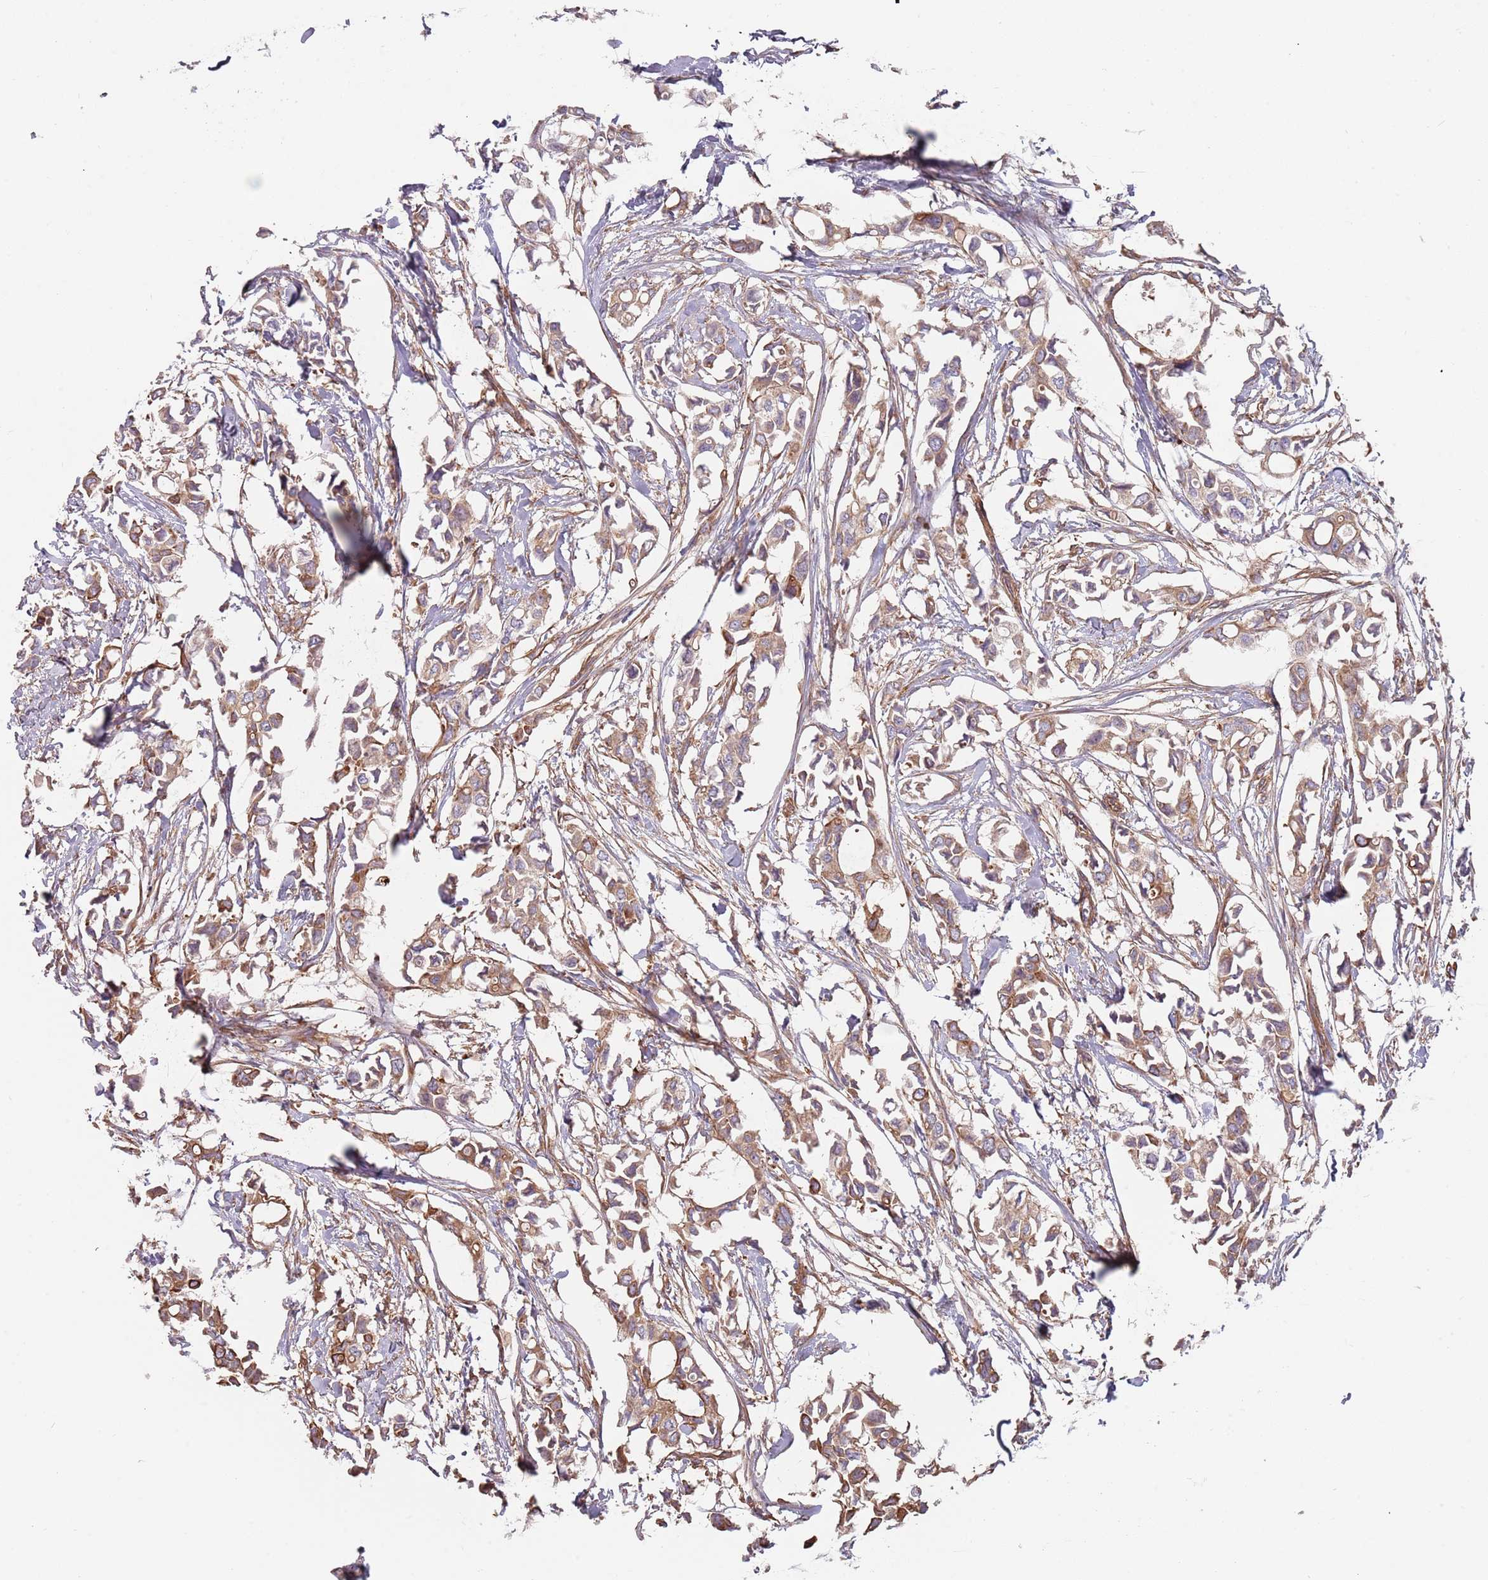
{"staining": {"intensity": "moderate", "quantity": ">75%", "location": "cytoplasmic/membranous"}, "tissue": "breast cancer", "cell_type": "Tumor cells", "image_type": "cancer", "snomed": [{"axis": "morphology", "description": "Duct carcinoma"}, {"axis": "topography", "description": "Breast"}], "caption": "Immunohistochemistry (IHC) photomicrograph of neoplastic tissue: breast infiltrating ductal carcinoma stained using IHC displays medium levels of moderate protein expression localized specifically in the cytoplasmic/membranous of tumor cells, appearing as a cytoplasmic/membranous brown color.", "gene": "SPDL1", "patient": {"sex": "female", "age": 41}}